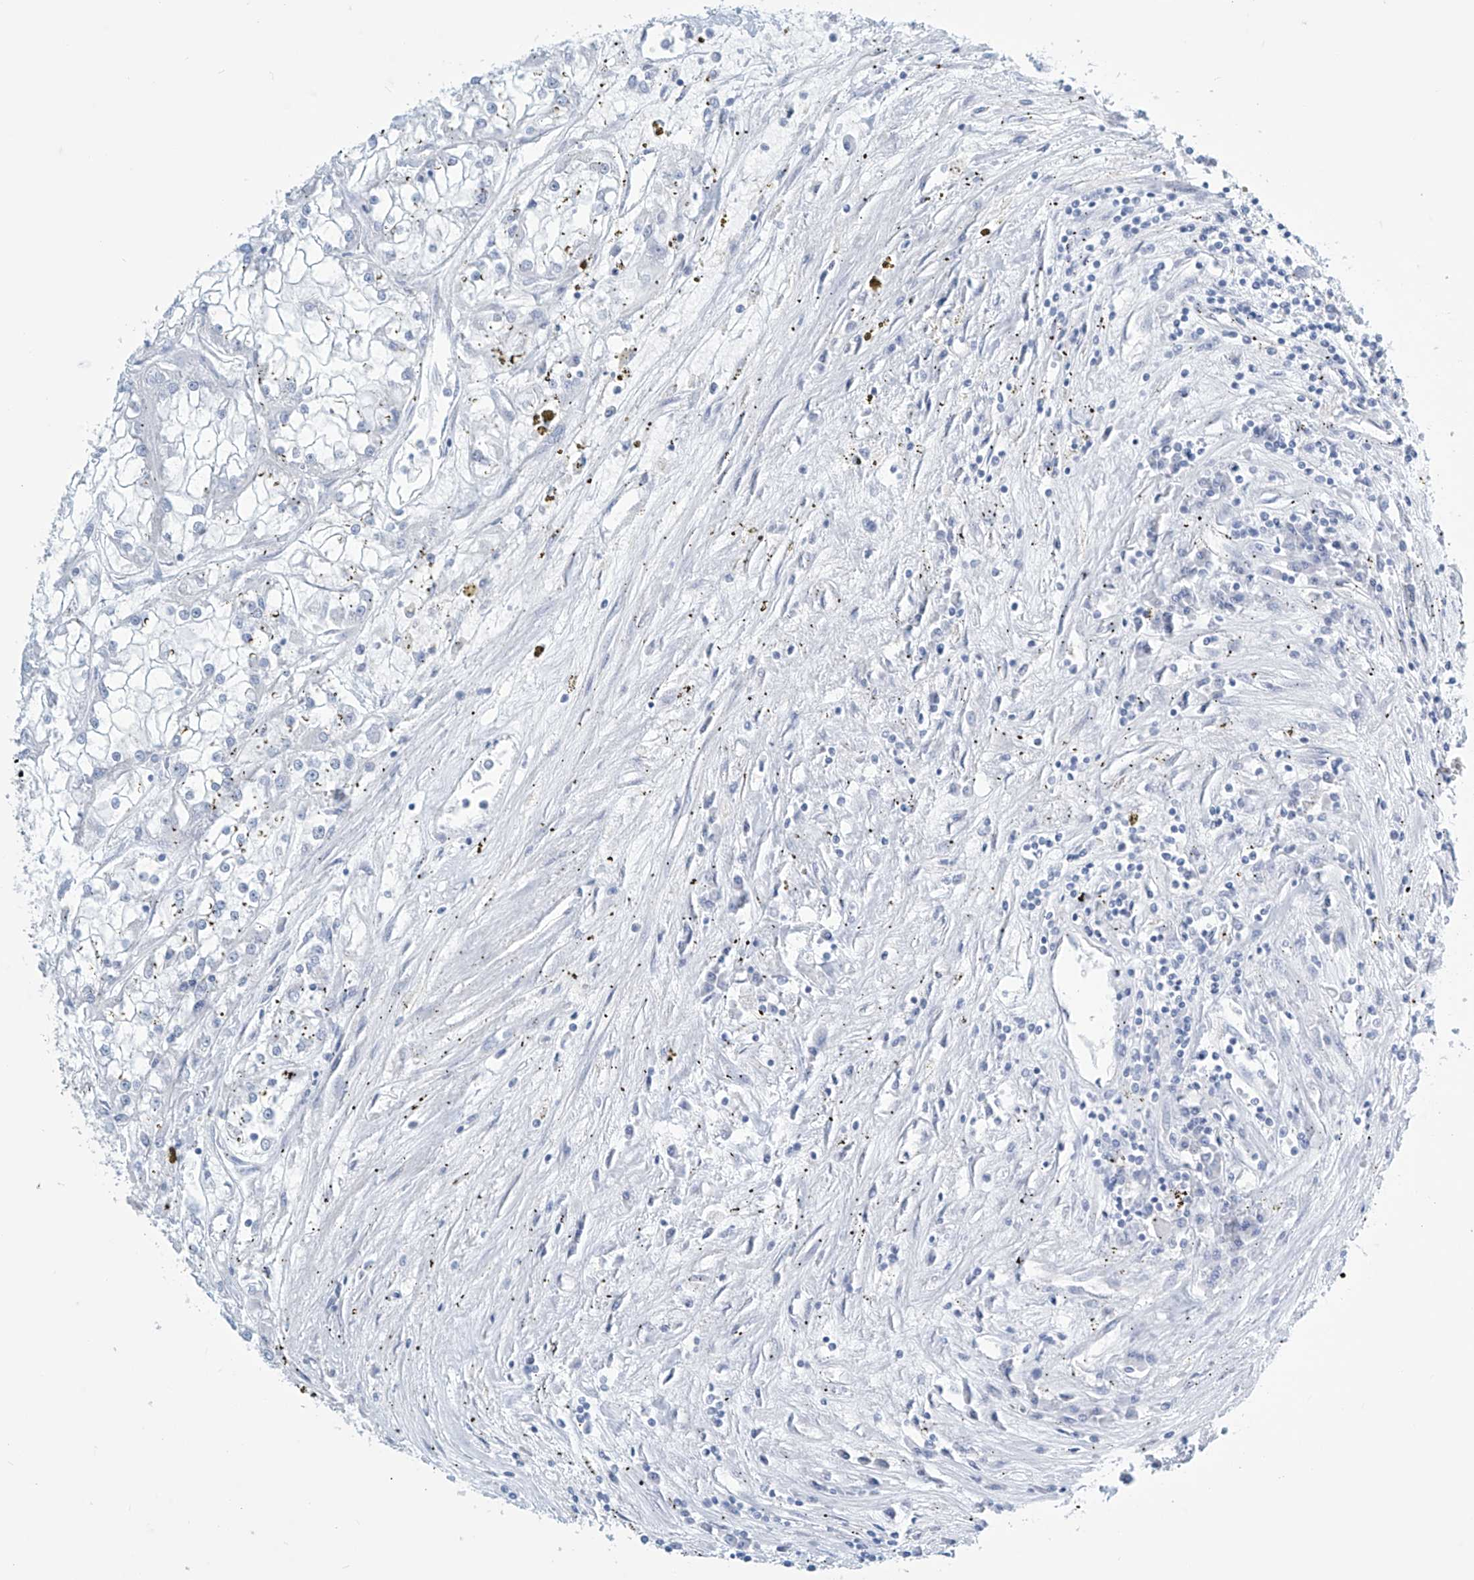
{"staining": {"intensity": "negative", "quantity": "none", "location": "none"}, "tissue": "renal cancer", "cell_type": "Tumor cells", "image_type": "cancer", "snomed": [{"axis": "morphology", "description": "Adenocarcinoma, NOS"}, {"axis": "topography", "description": "Kidney"}], "caption": "IHC histopathology image of renal adenocarcinoma stained for a protein (brown), which reveals no expression in tumor cells.", "gene": "SLC35A5", "patient": {"sex": "female", "age": 52}}